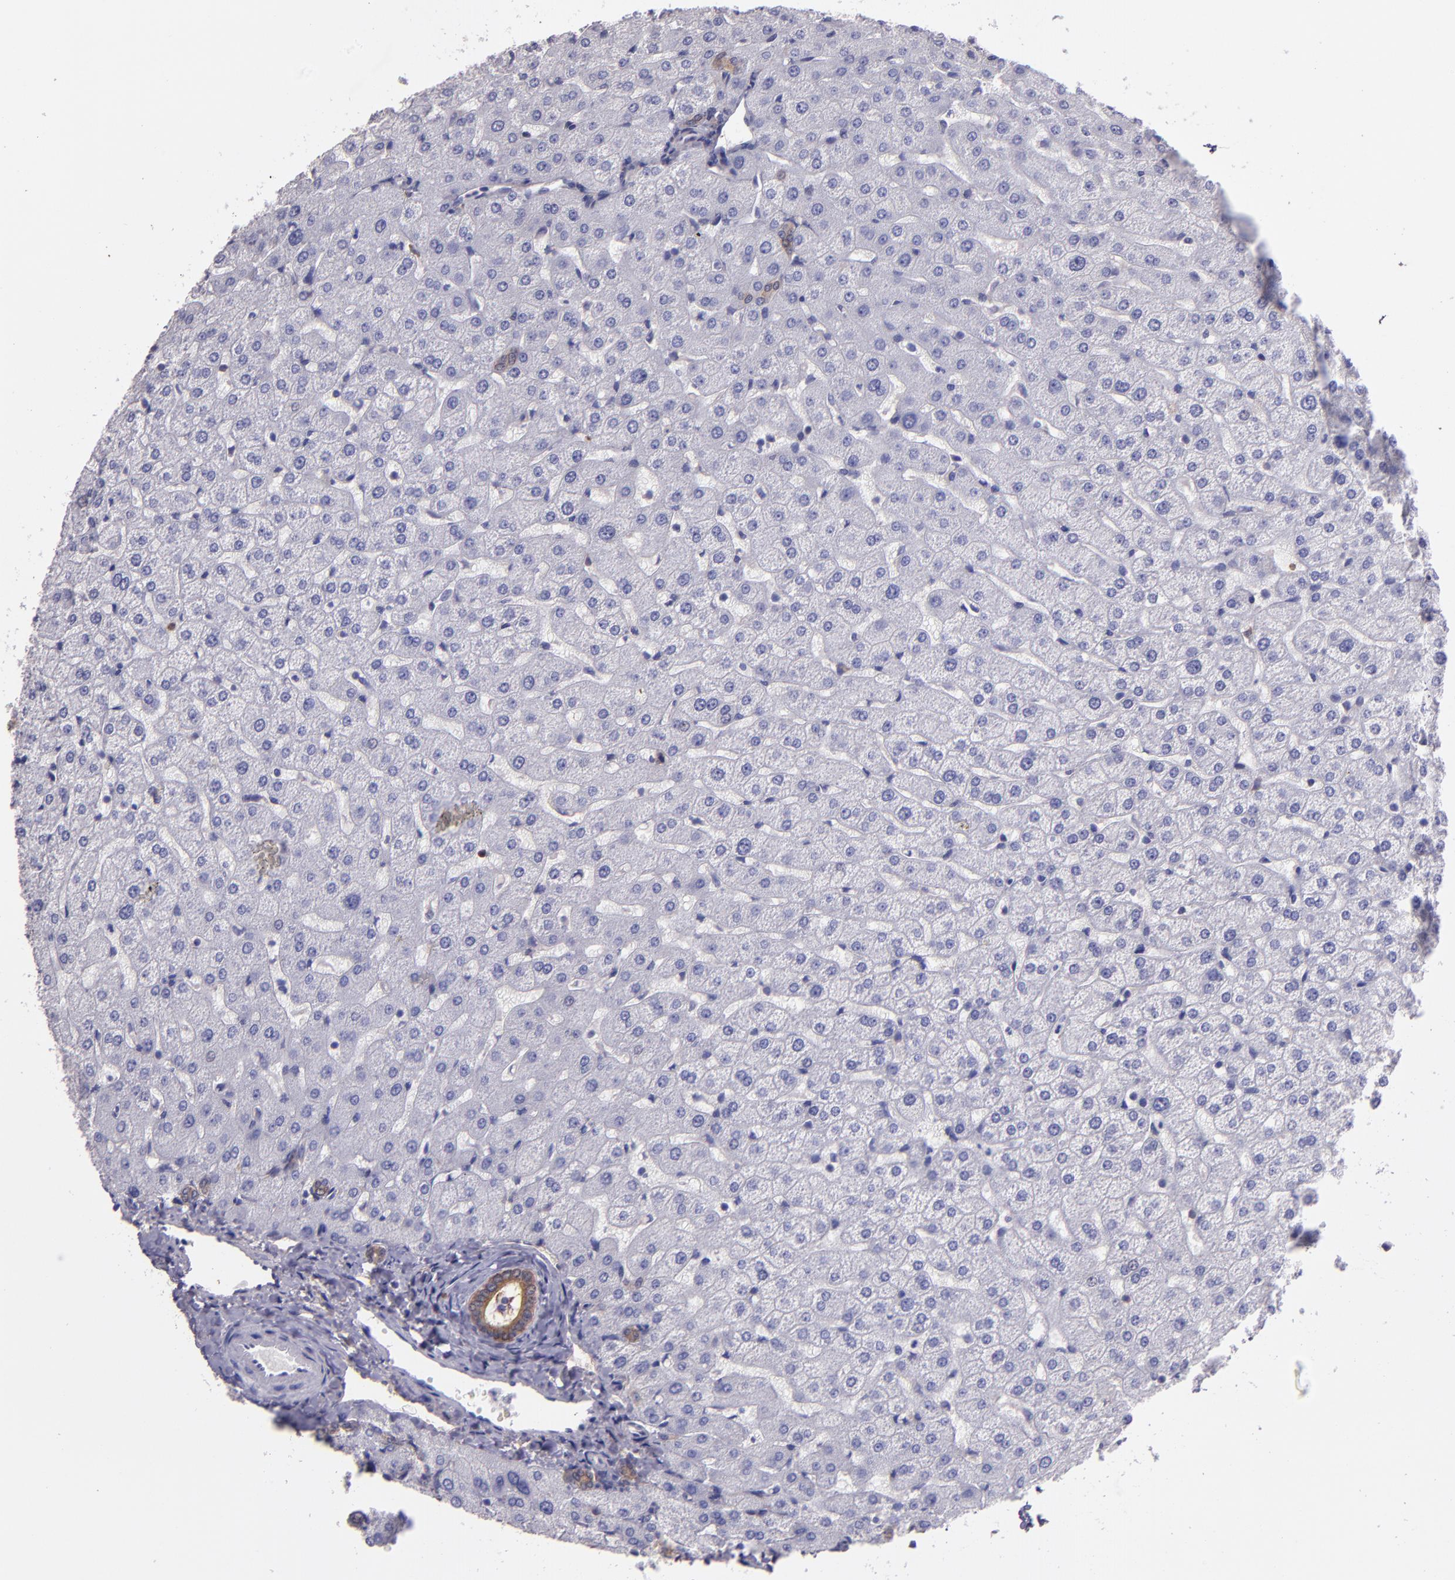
{"staining": {"intensity": "moderate", "quantity": ">75%", "location": "cytoplasmic/membranous"}, "tissue": "liver", "cell_type": "Cholangiocytes", "image_type": "normal", "snomed": [{"axis": "morphology", "description": "Normal tissue, NOS"}, {"axis": "morphology", "description": "Fibrosis, NOS"}, {"axis": "topography", "description": "Liver"}], "caption": "An image of liver stained for a protein displays moderate cytoplasmic/membranous brown staining in cholangiocytes. (DAB IHC, brown staining for protein, blue staining for nuclei).", "gene": "PAPPA", "patient": {"sex": "female", "age": 29}}